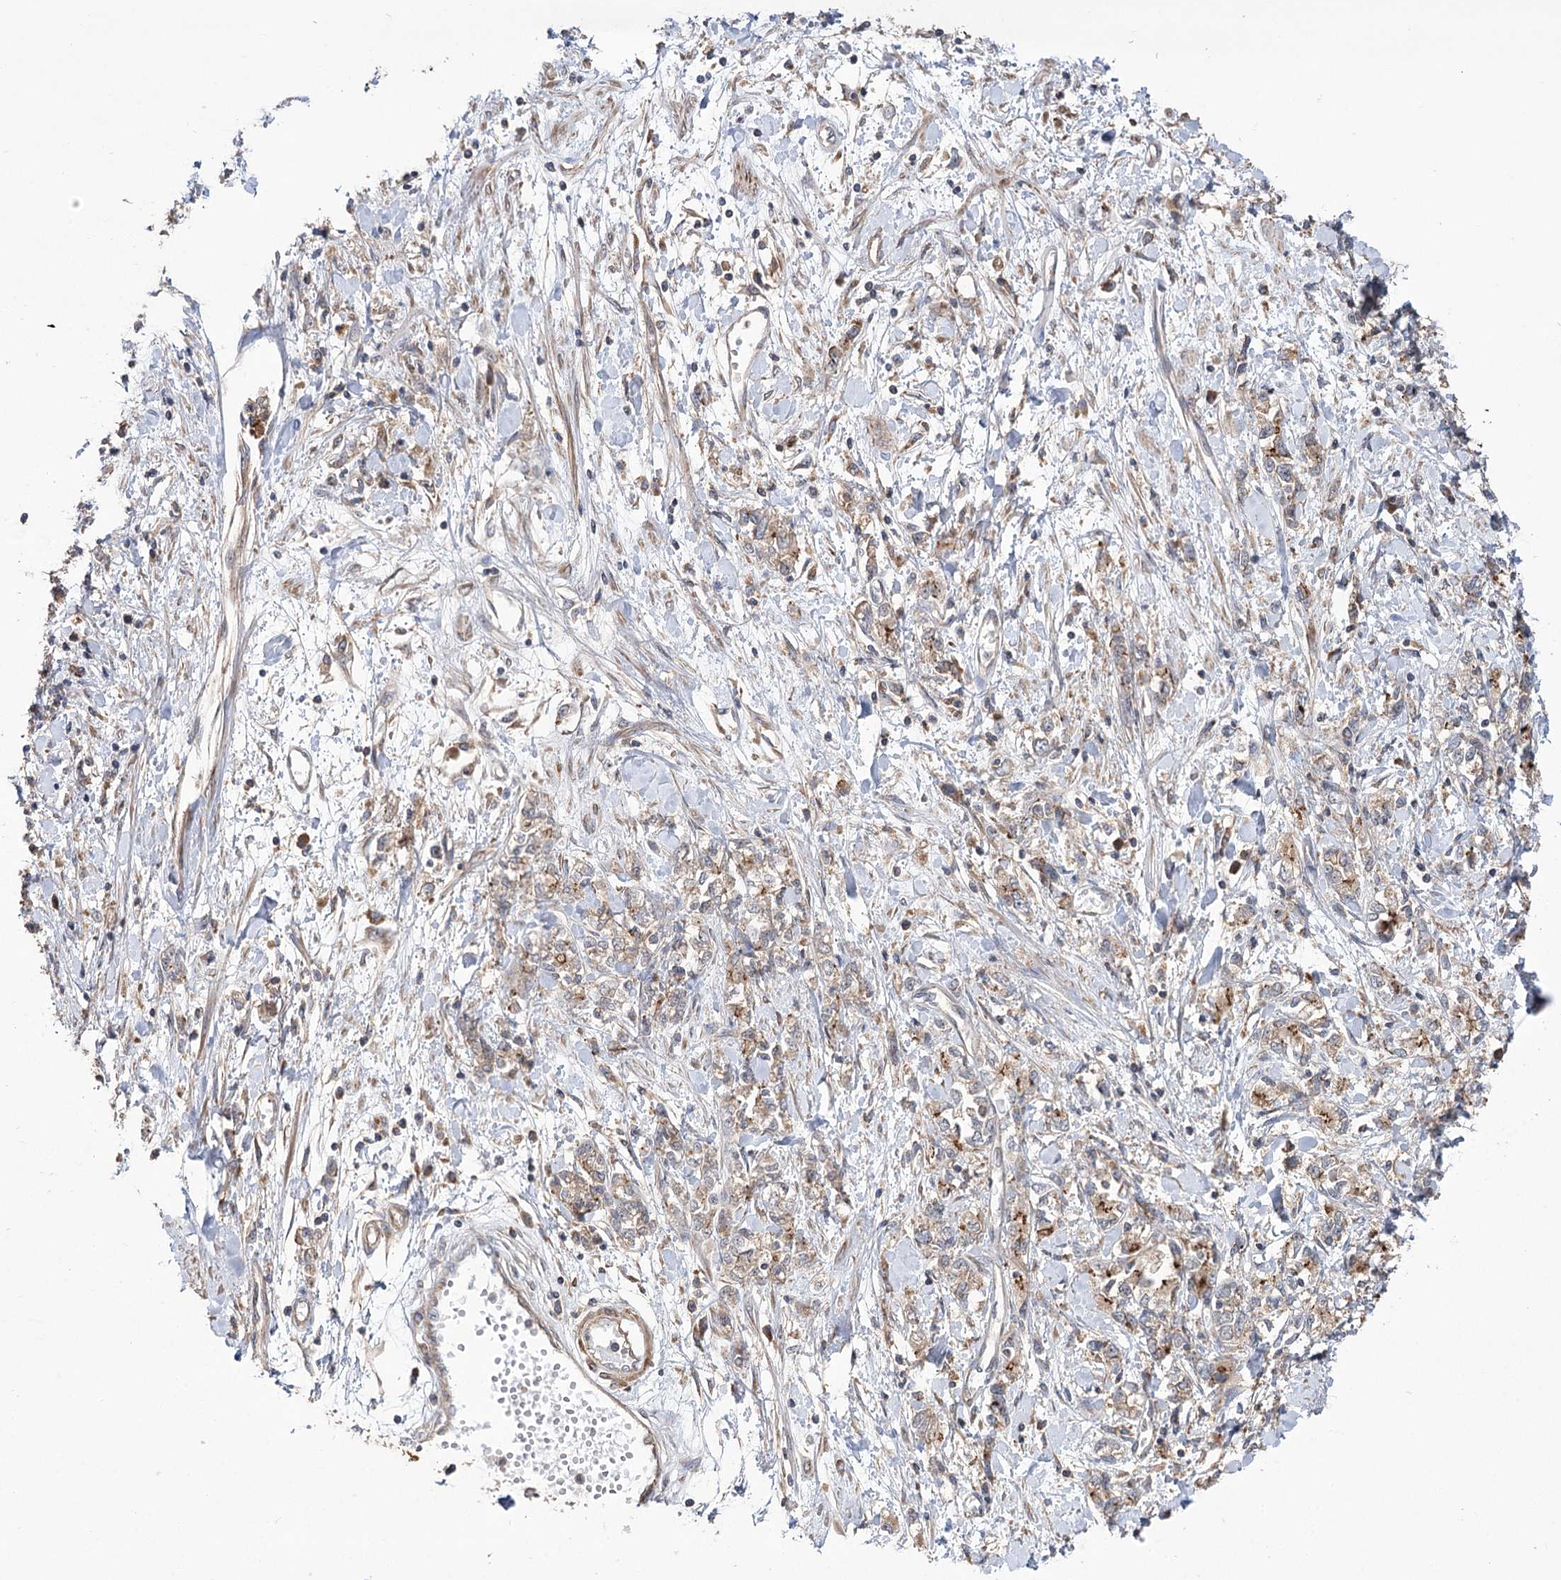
{"staining": {"intensity": "weak", "quantity": ">75%", "location": "cytoplasmic/membranous"}, "tissue": "stomach cancer", "cell_type": "Tumor cells", "image_type": "cancer", "snomed": [{"axis": "morphology", "description": "Adenocarcinoma, NOS"}, {"axis": "topography", "description": "Stomach"}], "caption": "Immunohistochemical staining of human stomach cancer shows weak cytoplasmic/membranous protein staining in approximately >75% of tumor cells. (brown staining indicates protein expression, while blue staining denotes nuclei).", "gene": "VPS37B", "patient": {"sex": "female", "age": 76}}